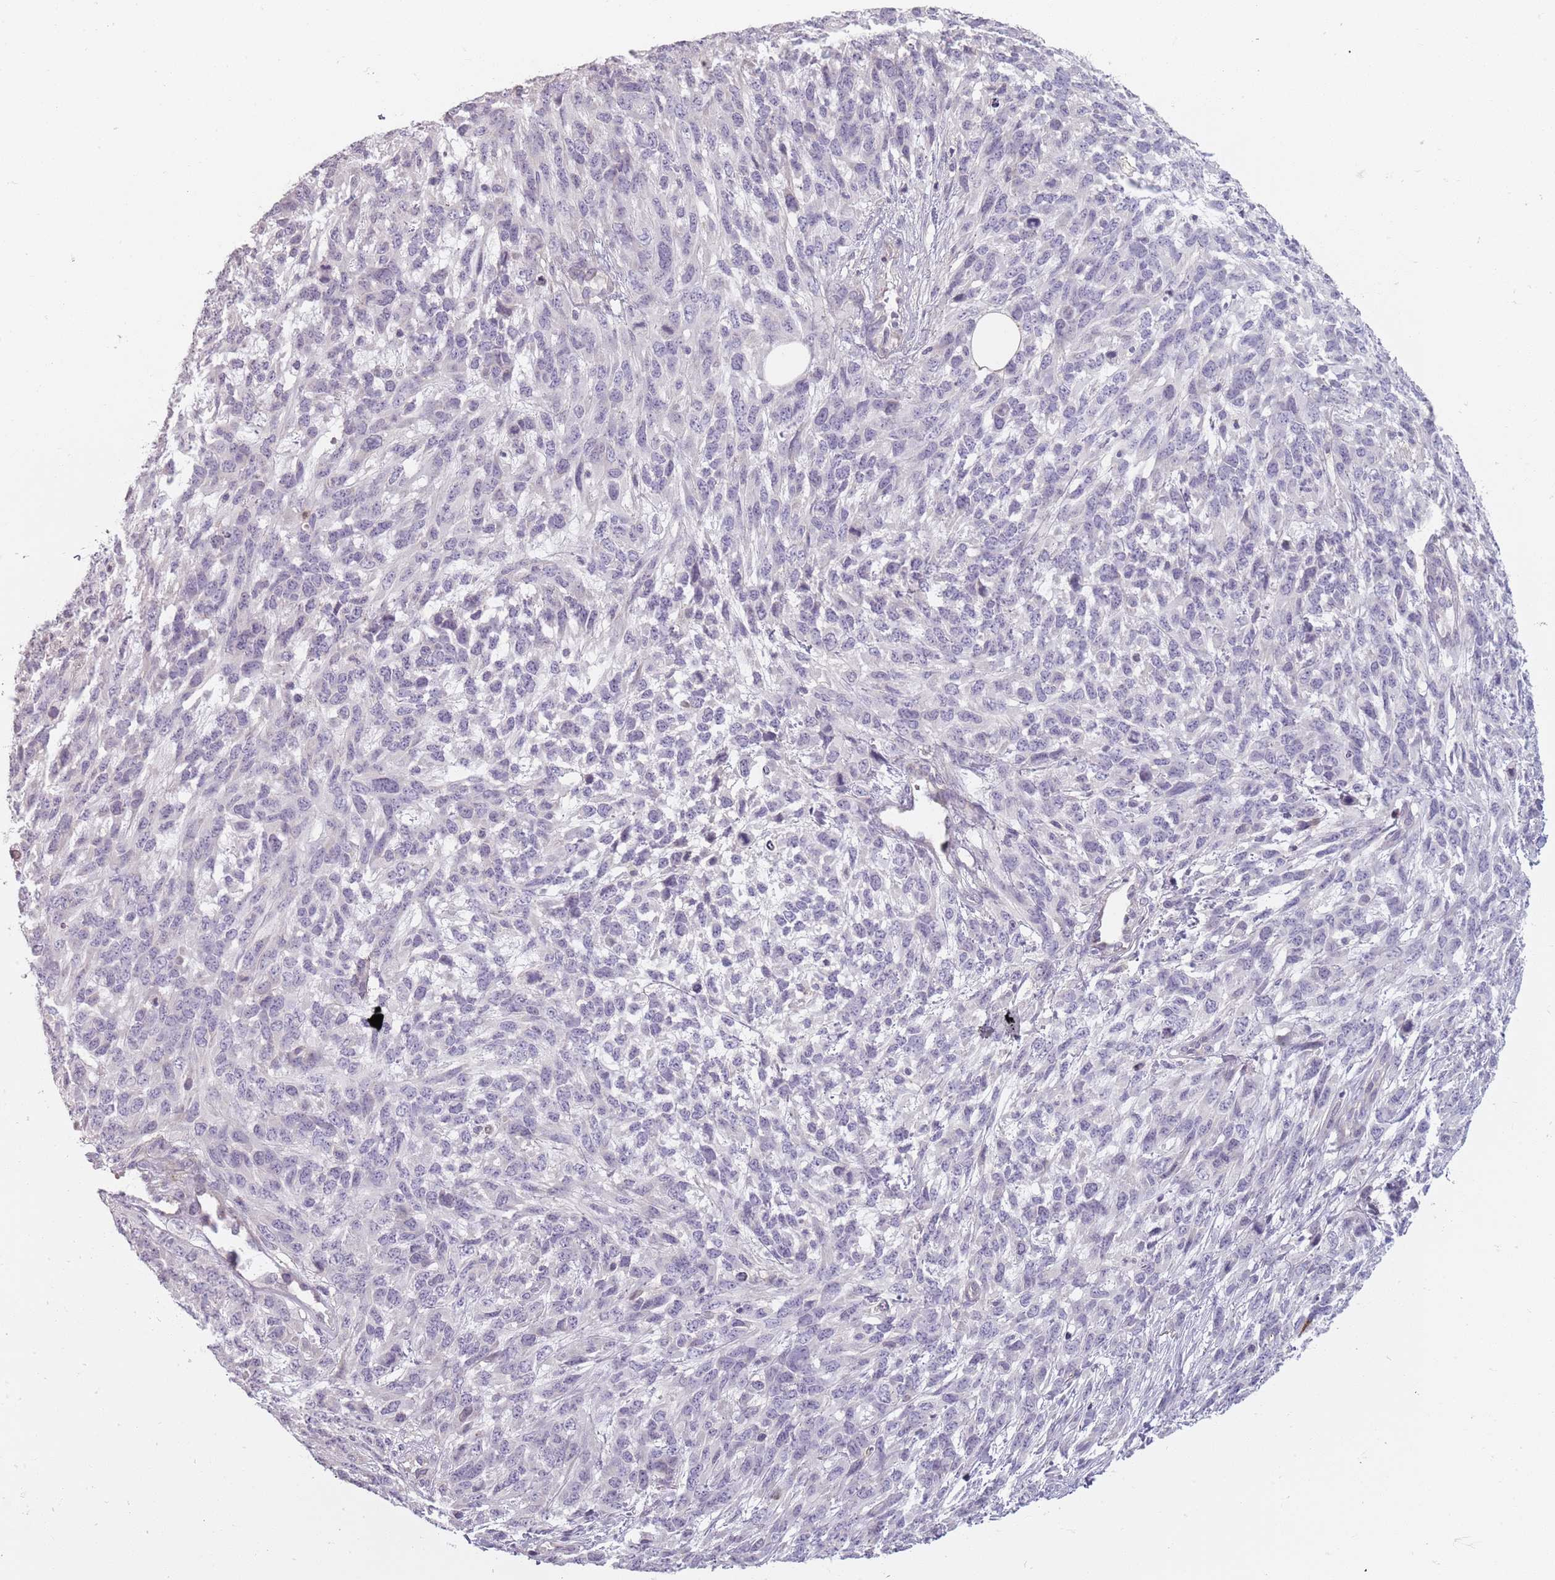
{"staining": {"intensity": "negative", "quantity": "none", "location": "none"}, "tissue": "melanoma", "cell_type": "Tumor cells", "image_type": "cancer", "snomed": [{"axis": "morphology", "description": "Normal morphology"}, {"axis": "morphology", "description": "Malignant melanoma, NOS"}, {"axis": "topography", "description": "Skin"}], "caption": "Protein analysis of malignant melanoma exhibits no significant staining in tumor cells.", "gene": "SYNGR3", "patient": {"sex": "female", "age": 72}}